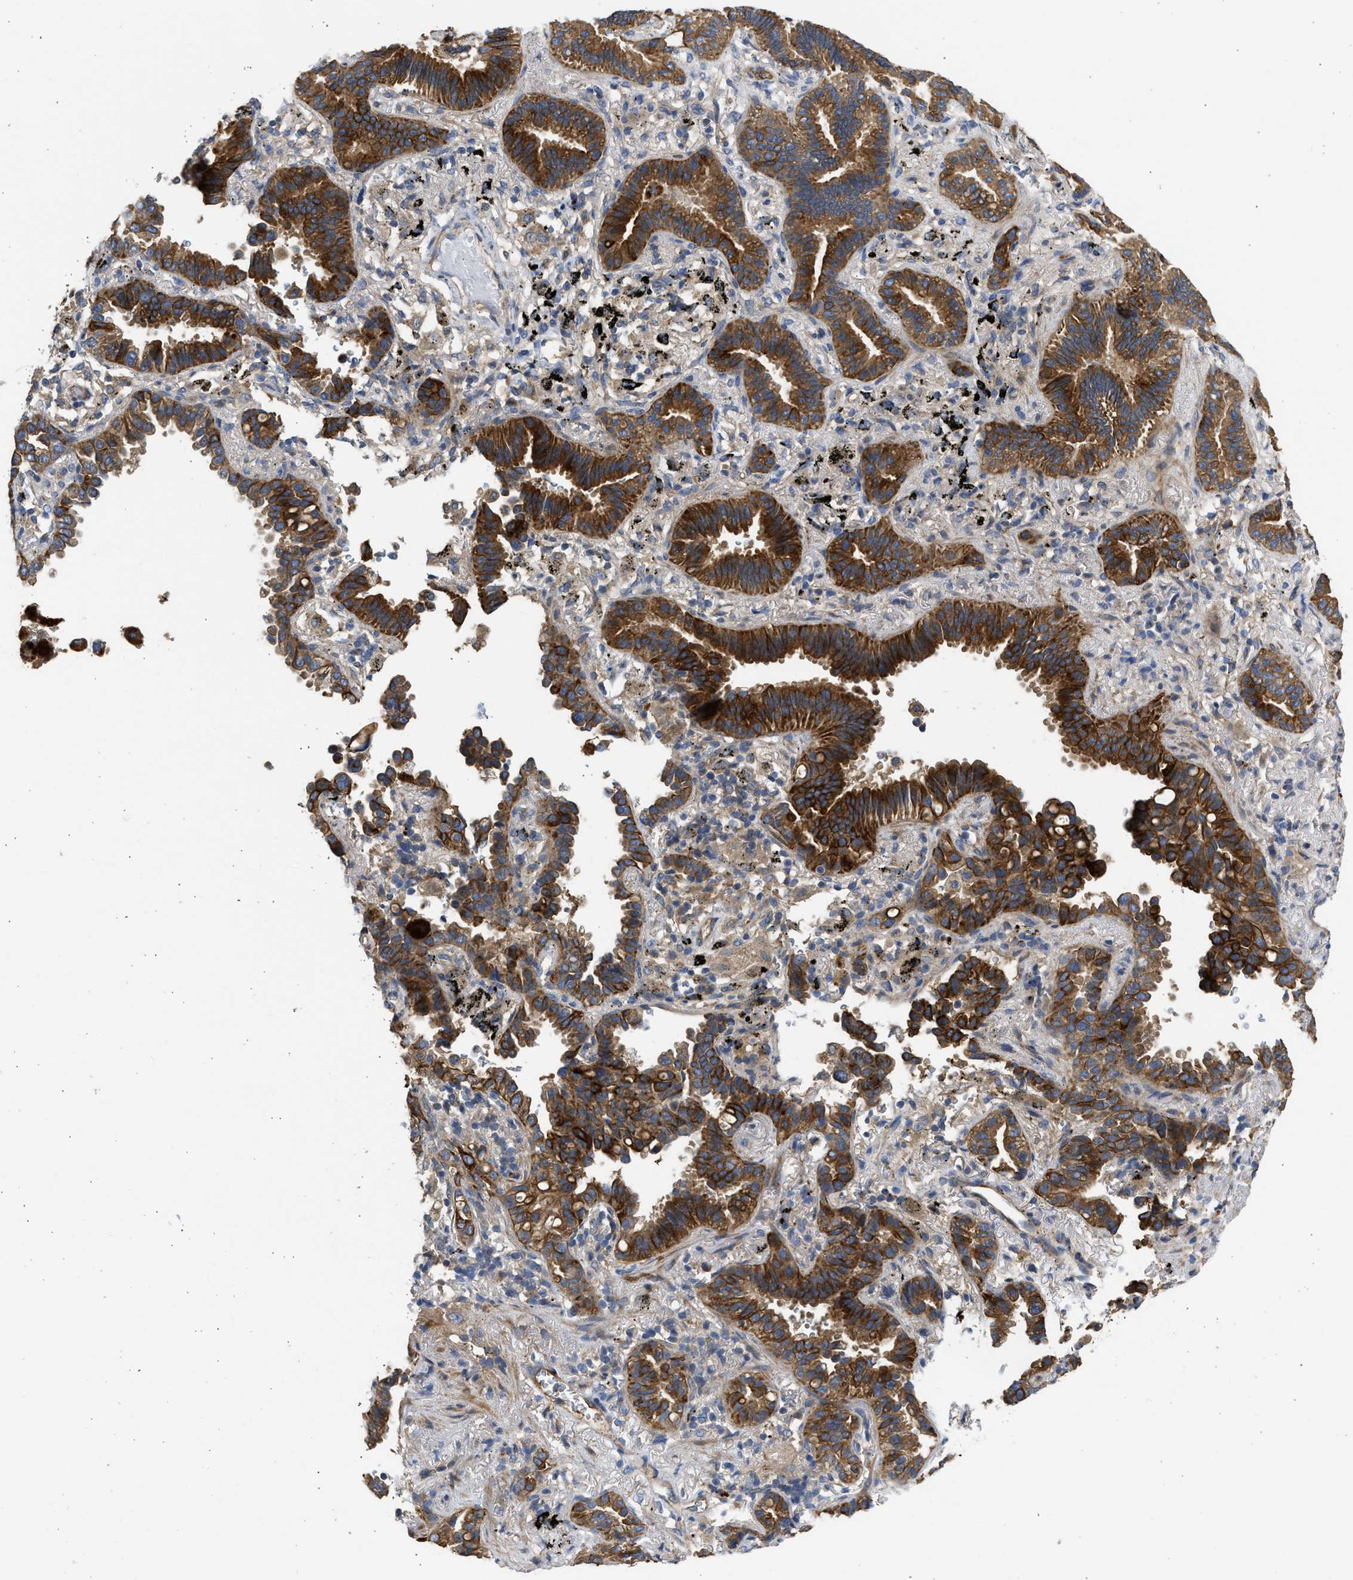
{"staining": {"intensity": "strong", "quantity": ">75%", "location": "cytoplasmic/membranous"}, "tissue": "lung cancer", "cell_type": "Tumor cells", "image_type": "cancer", "snomed": [{"axis": "morphology", "description": "Normal tissue, NOS"}, {"axis": "morphology", "description": "Adenocarcinoma, NOS"}, {"axis": "topography", "description": "Lung"}], "caption": "Immunohistochemical staining of human lung adenocarcinoma shows strong cytoplasmic/membranous protein positivity in approximately >75% of tumor cells.", "gene": "CSRNP2", "patient": {"sex": "male", "age": 59}}